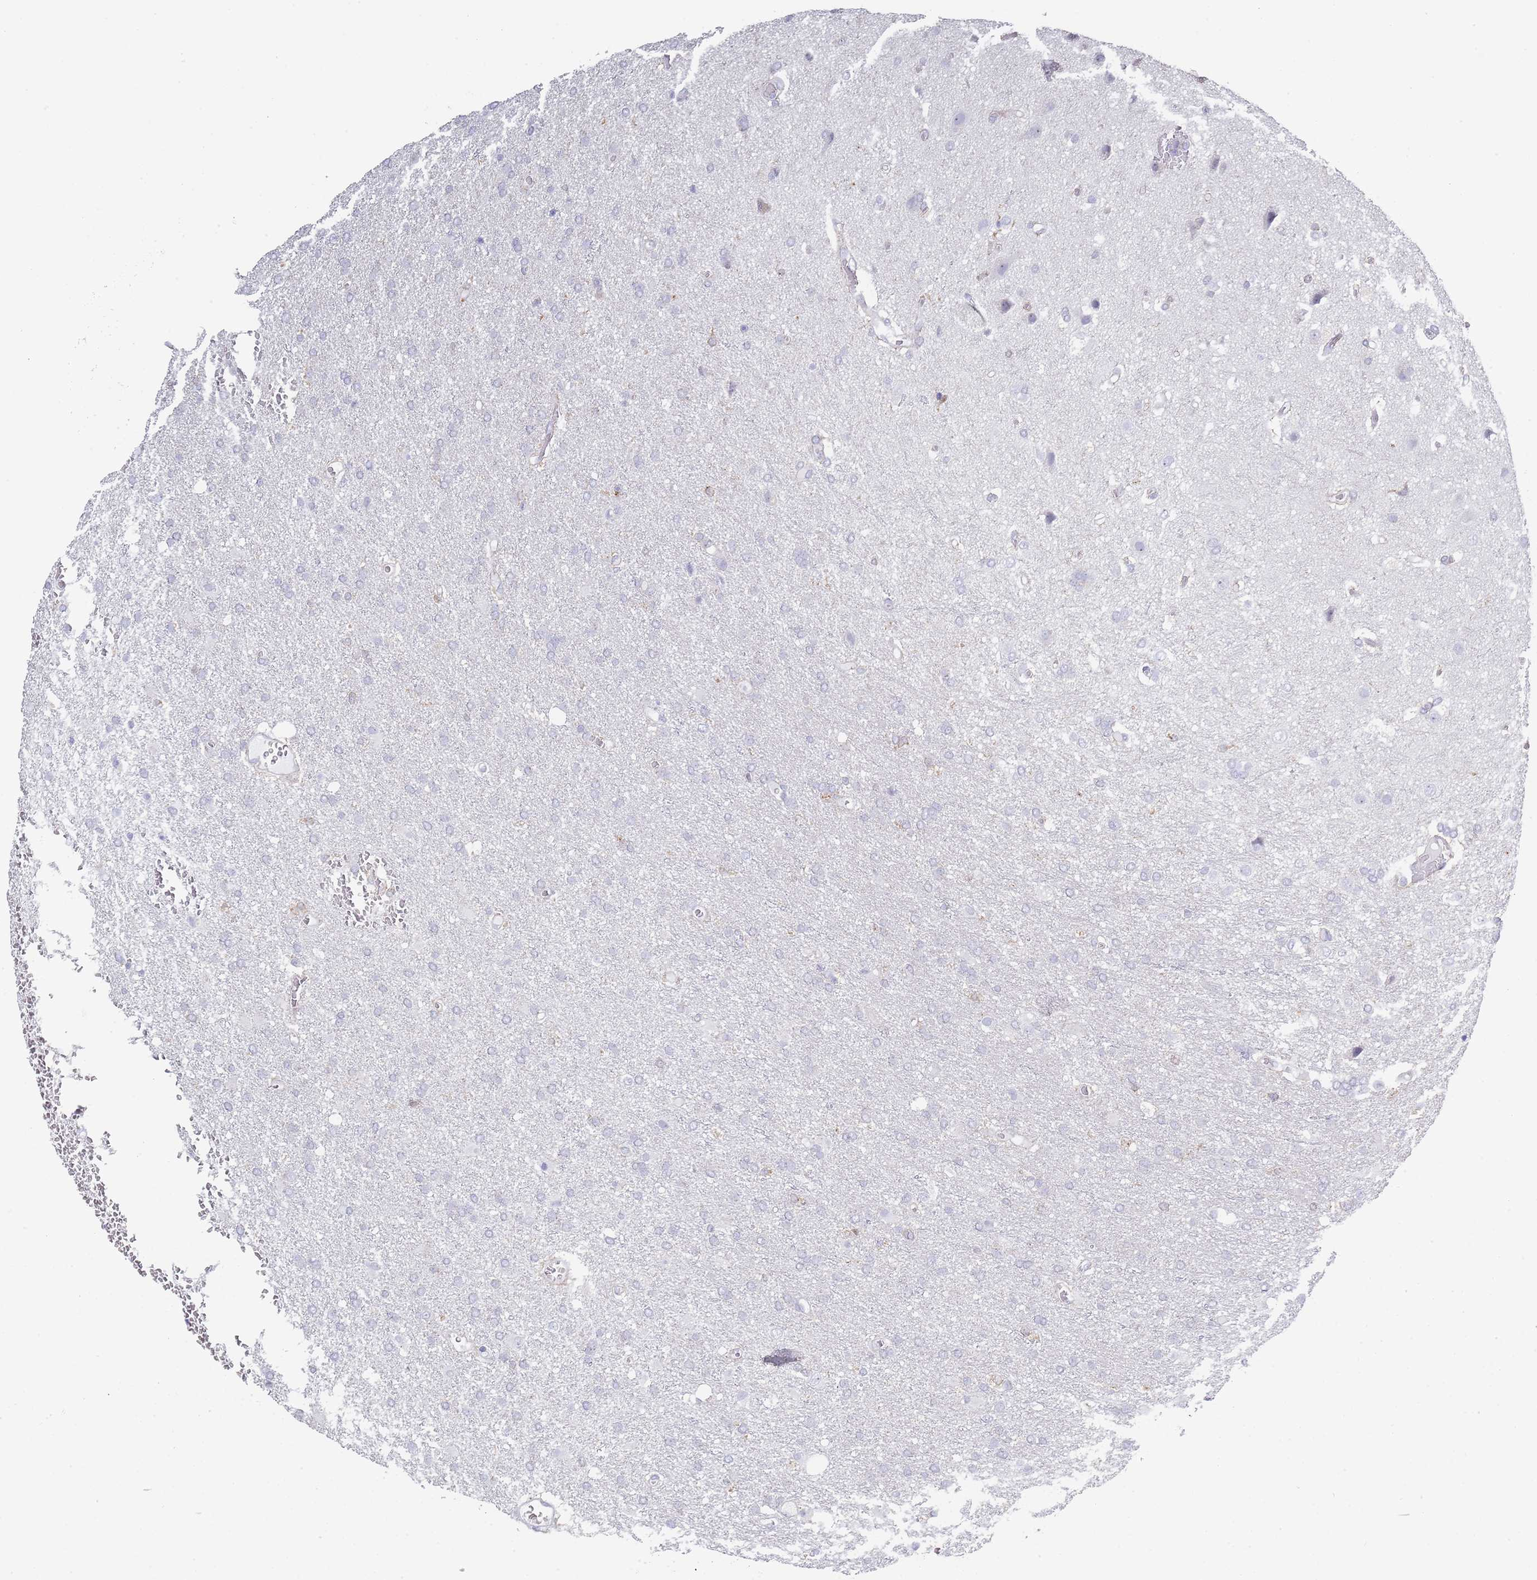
{"staining": {"intensity": "negative", "quantity": "none", "location": "none"}, "tissue": "glioma", "cell_type": "Tumor cells", "image_type": "cancer", "snomed": [{"axis": "morphology", "description": "Glioma, malignant, High grade"}, {"axis": "topography", "description": "Brain"}], "caption": "IHC of human malignant high-grade glioma reveals no expression in tumor cells.", "gene": "LPXN", "patient": {"sex": "female", "age": 74}}